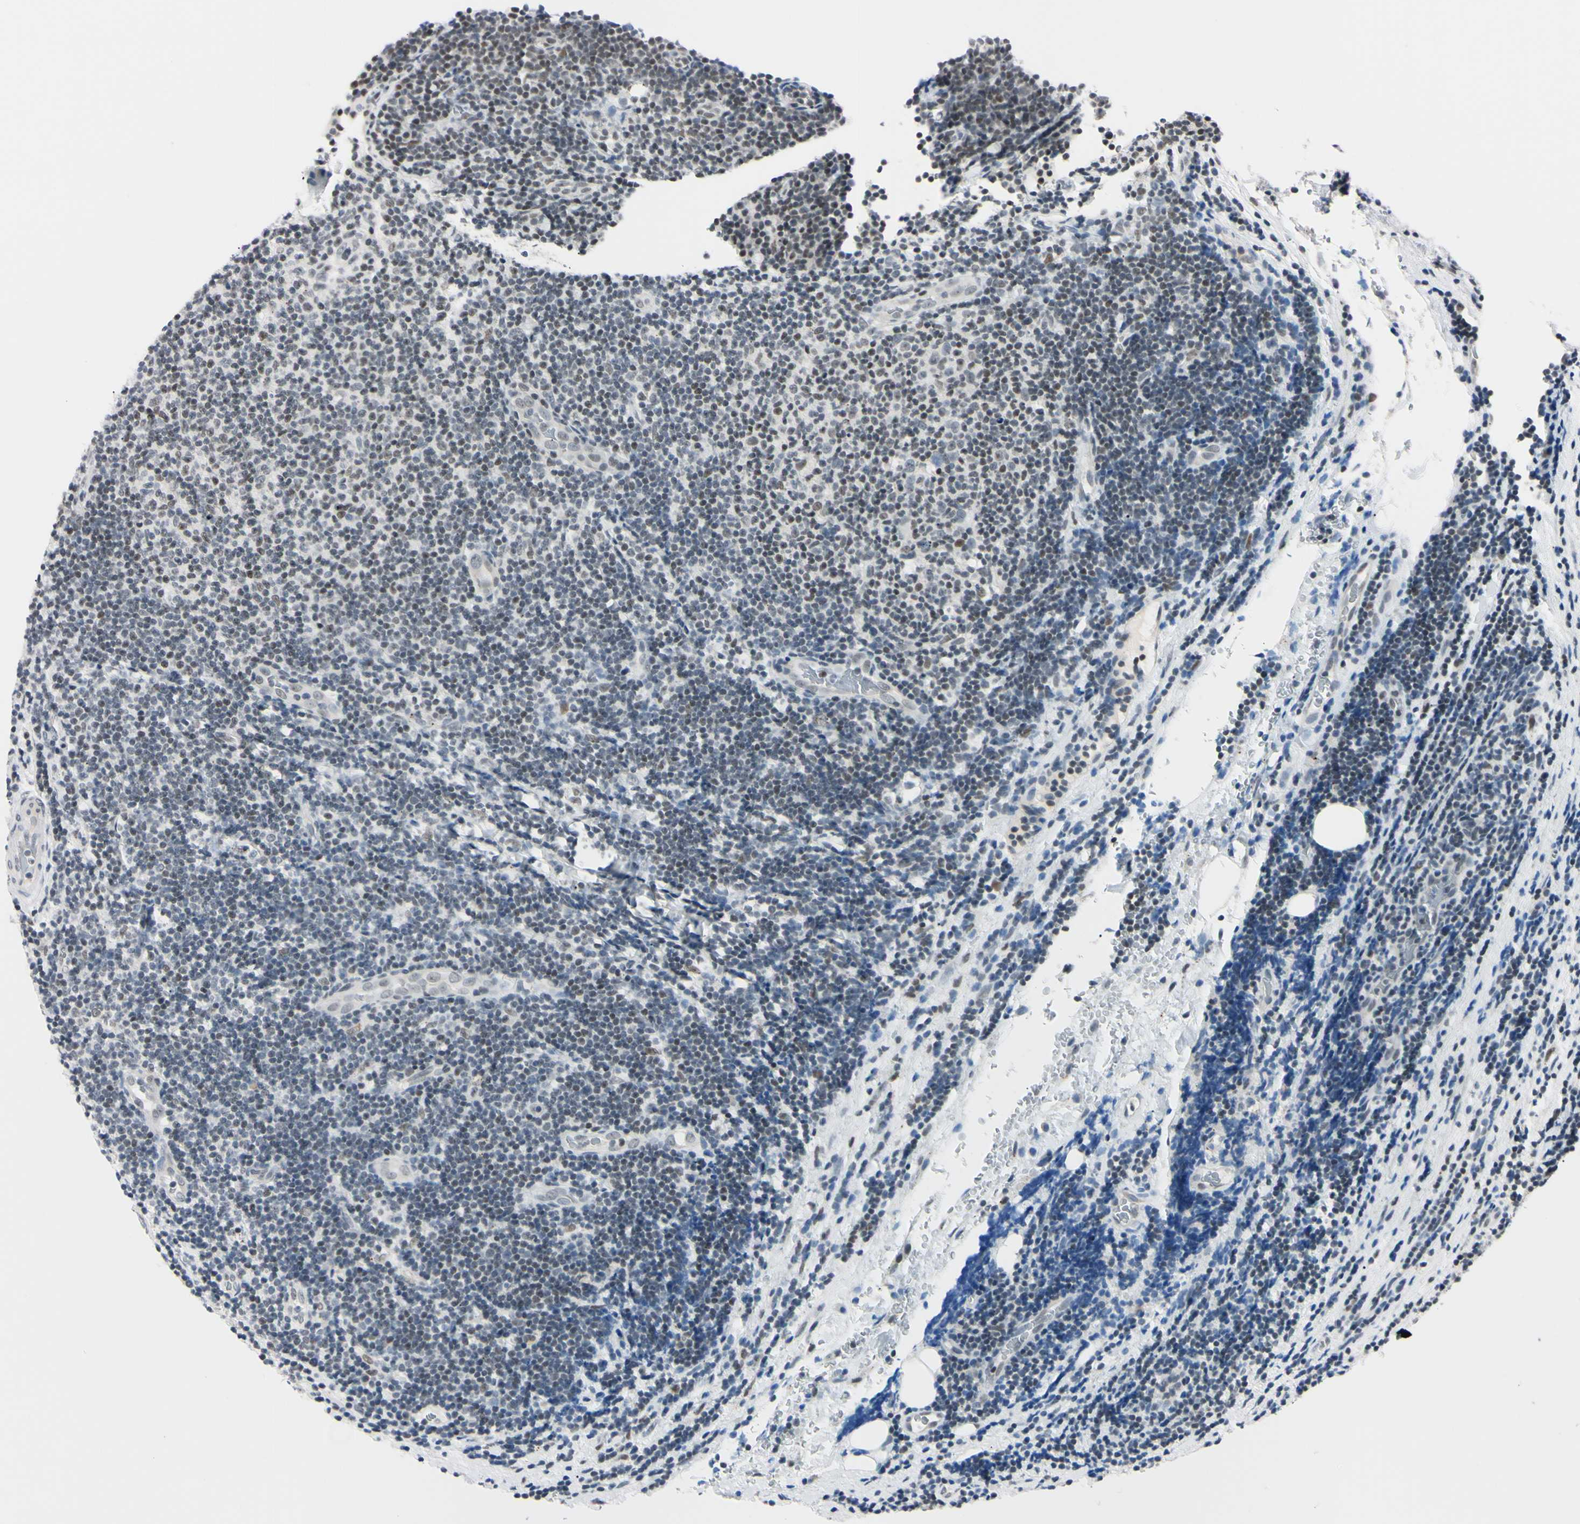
{"staining": {"intensity": "negative", "quantity": "none", "location": "none"}, "tissue": "lymphoma", "cell_type": "Tumor cells", "image_type": "cancer", "snomed": [{"axis": "morphology", "description": "Malignant lymphoma, non-Hodgkin's type, Low grade"}, {"axis": "topography", "description": "Lymph node"}], "caption": "Photomicrograph shows no protein positivity in tumor cells of lymphoma tissue. The staining was performed using DAB to visualize the protein expression in brown, while the nuclei were stained in blue with hematoxylin (Magnification: 20x).", "gene": "C1orf174", "patient": {"sex": "male", "age": 83}}